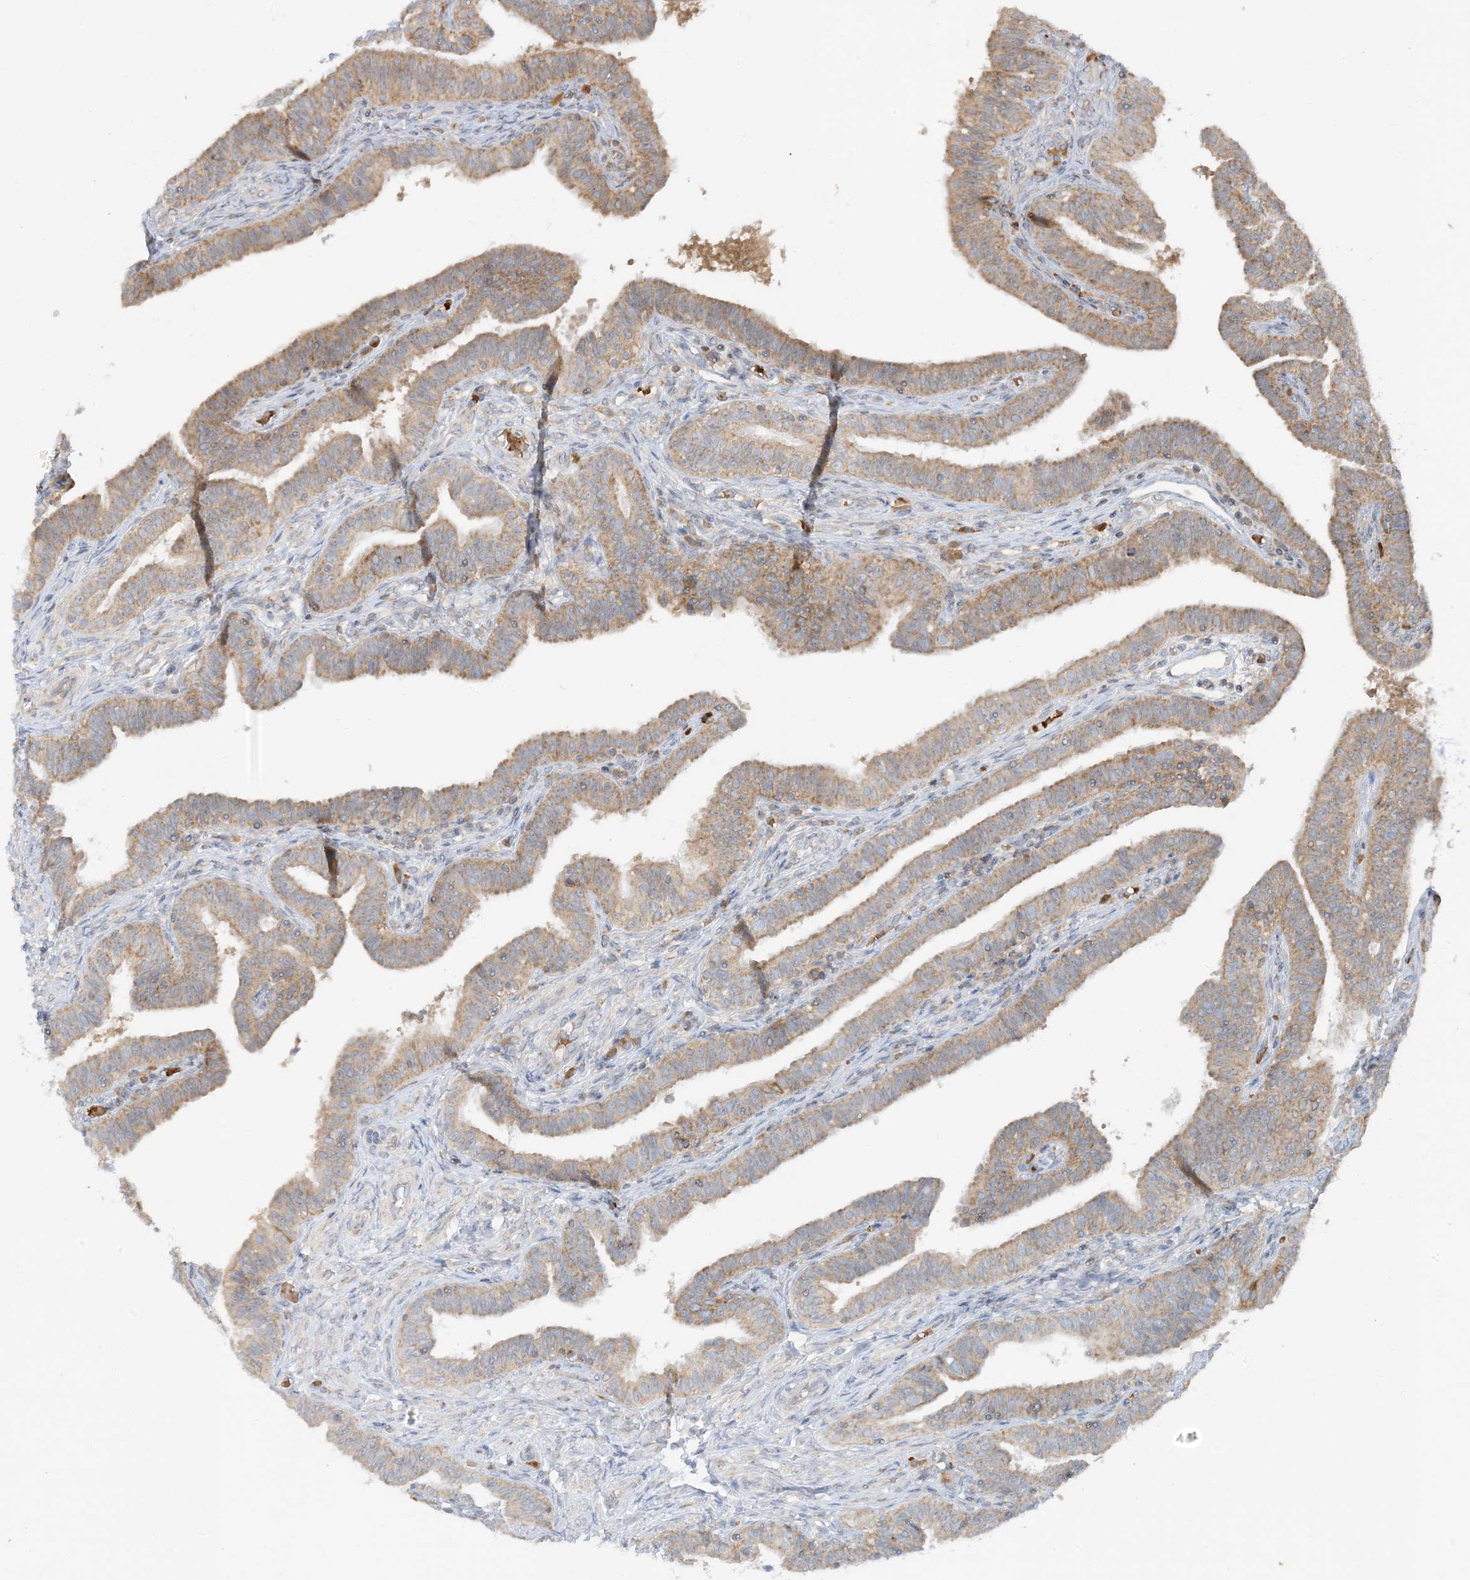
{"staining": {"intensity": "moderate", "quantity": ">75%", "location": "cytoplasmic/membranous"}, "tissue": "fallopian tube", "cell_type": "Glandular cells", "image_type": "normal", "snomed": [{"axis": "morphology", "description": "Normal tissue, NOS"}, {"axis": "topography", "description": "Fallopian tube"}], "caption": "This micrograph demonstrates unremarkable fallopian tube stained with immunohistochemistry (IHC) to label a protein in brown. The cytoplasmic/membranous of glandular cells show moderate positivity for the protein. Nuclei are counter-stained blue.", "gene": "NPPC", "patient": {"sex": "female", "age": 39}}